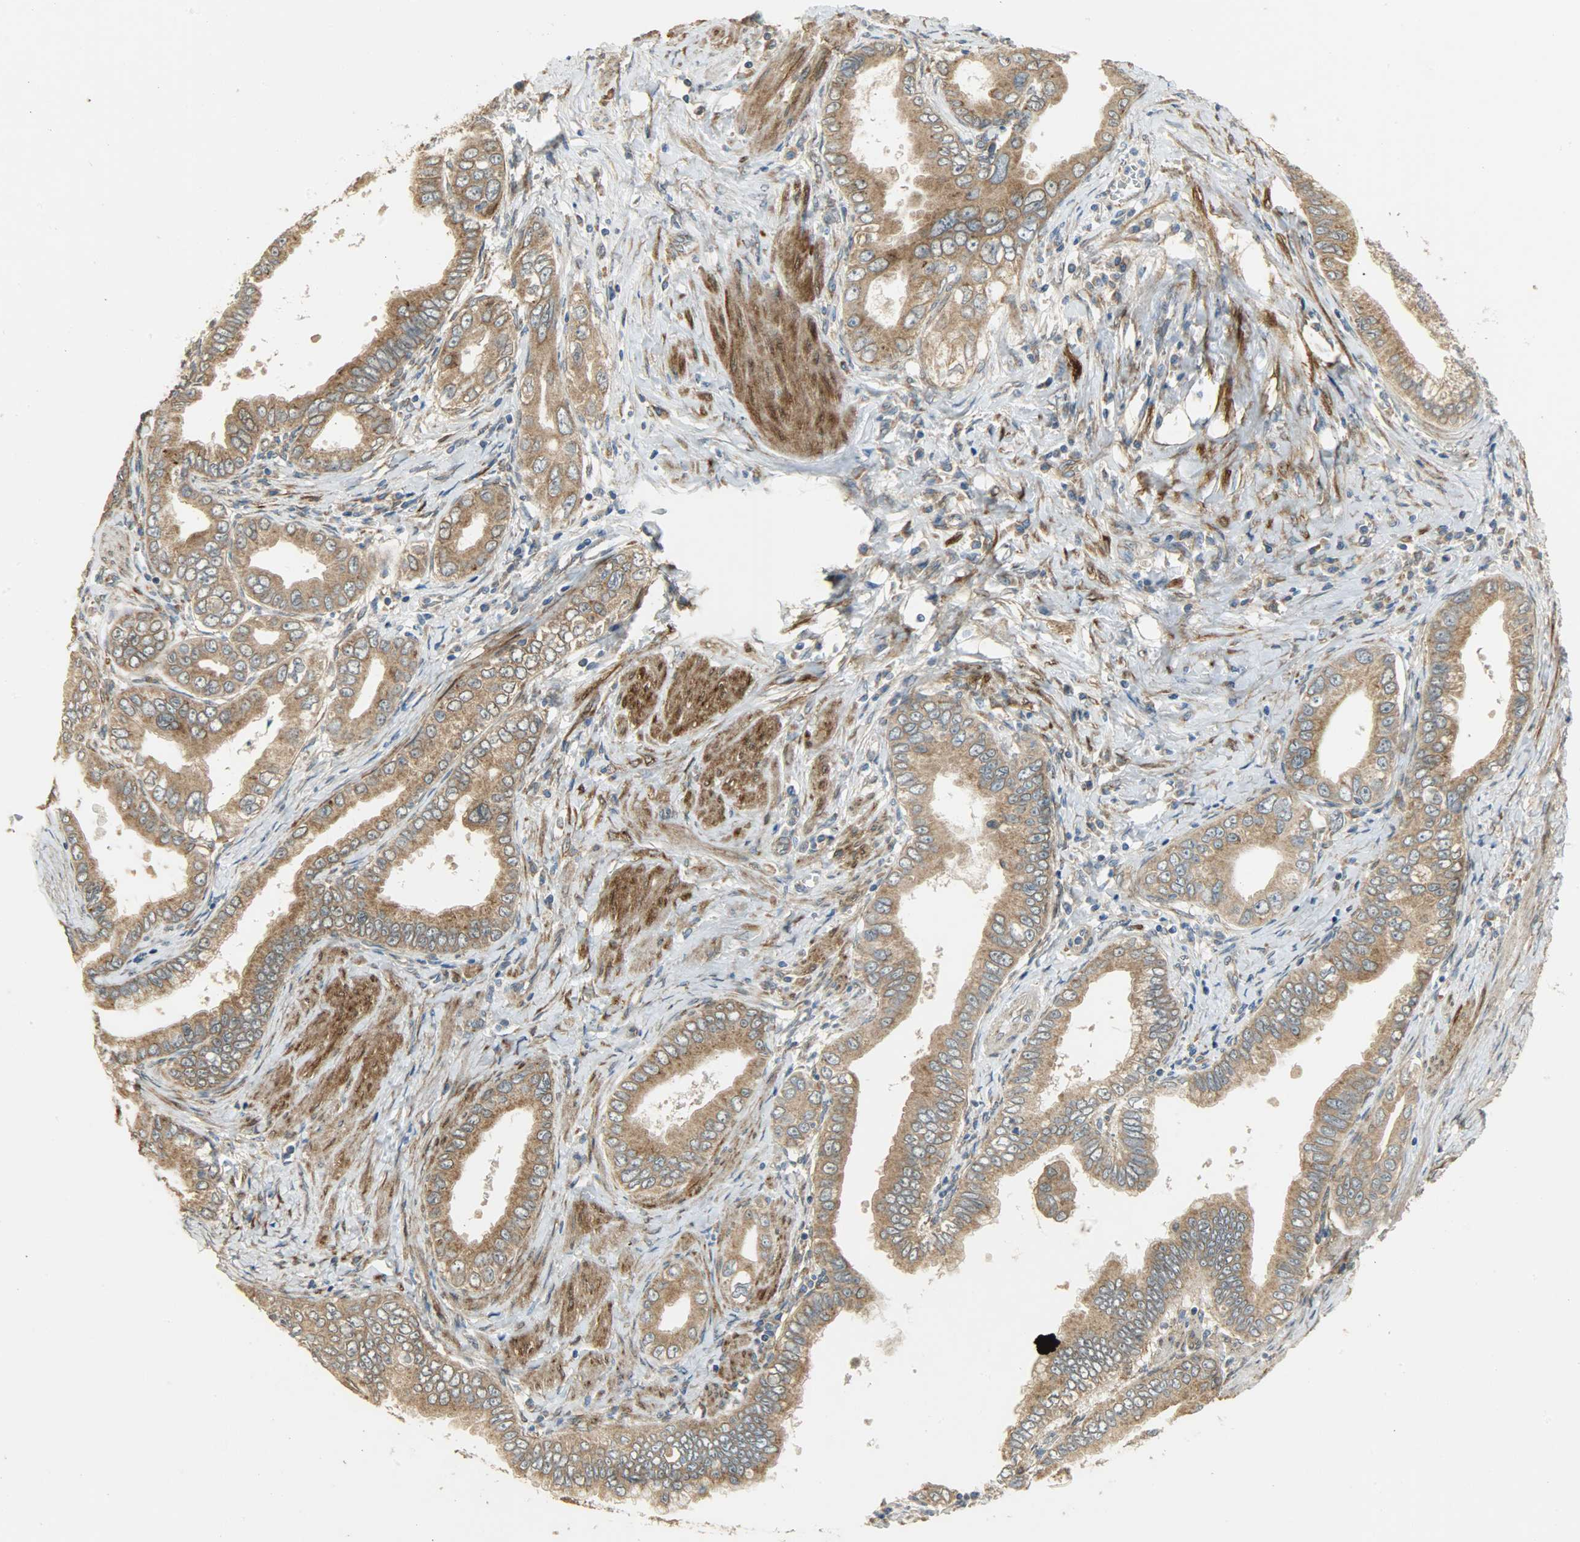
{"staining": {"intensity": "strong", "quantity": ">75%", "location": "cytoplasmic/membranous"}, "tissue": "pancreatic cancer", "cell_type": "Tumor cells", "image_type": "cancer", "snomed": [{"axis": "morphology", "description": "Normal tissue, NOS"}, {"axis": "topography", "description": "Lymph node"}], "caption": "A high-resolution photomicrograph shows immunohistochemistry (IHC) staining of pancreatic cancer, which displays strong cytoplasmic/membranous positivity in approximately >75% of tumor cells.", "gene": "C1orf198", "patient": {"sex": "male", "age": 50}}